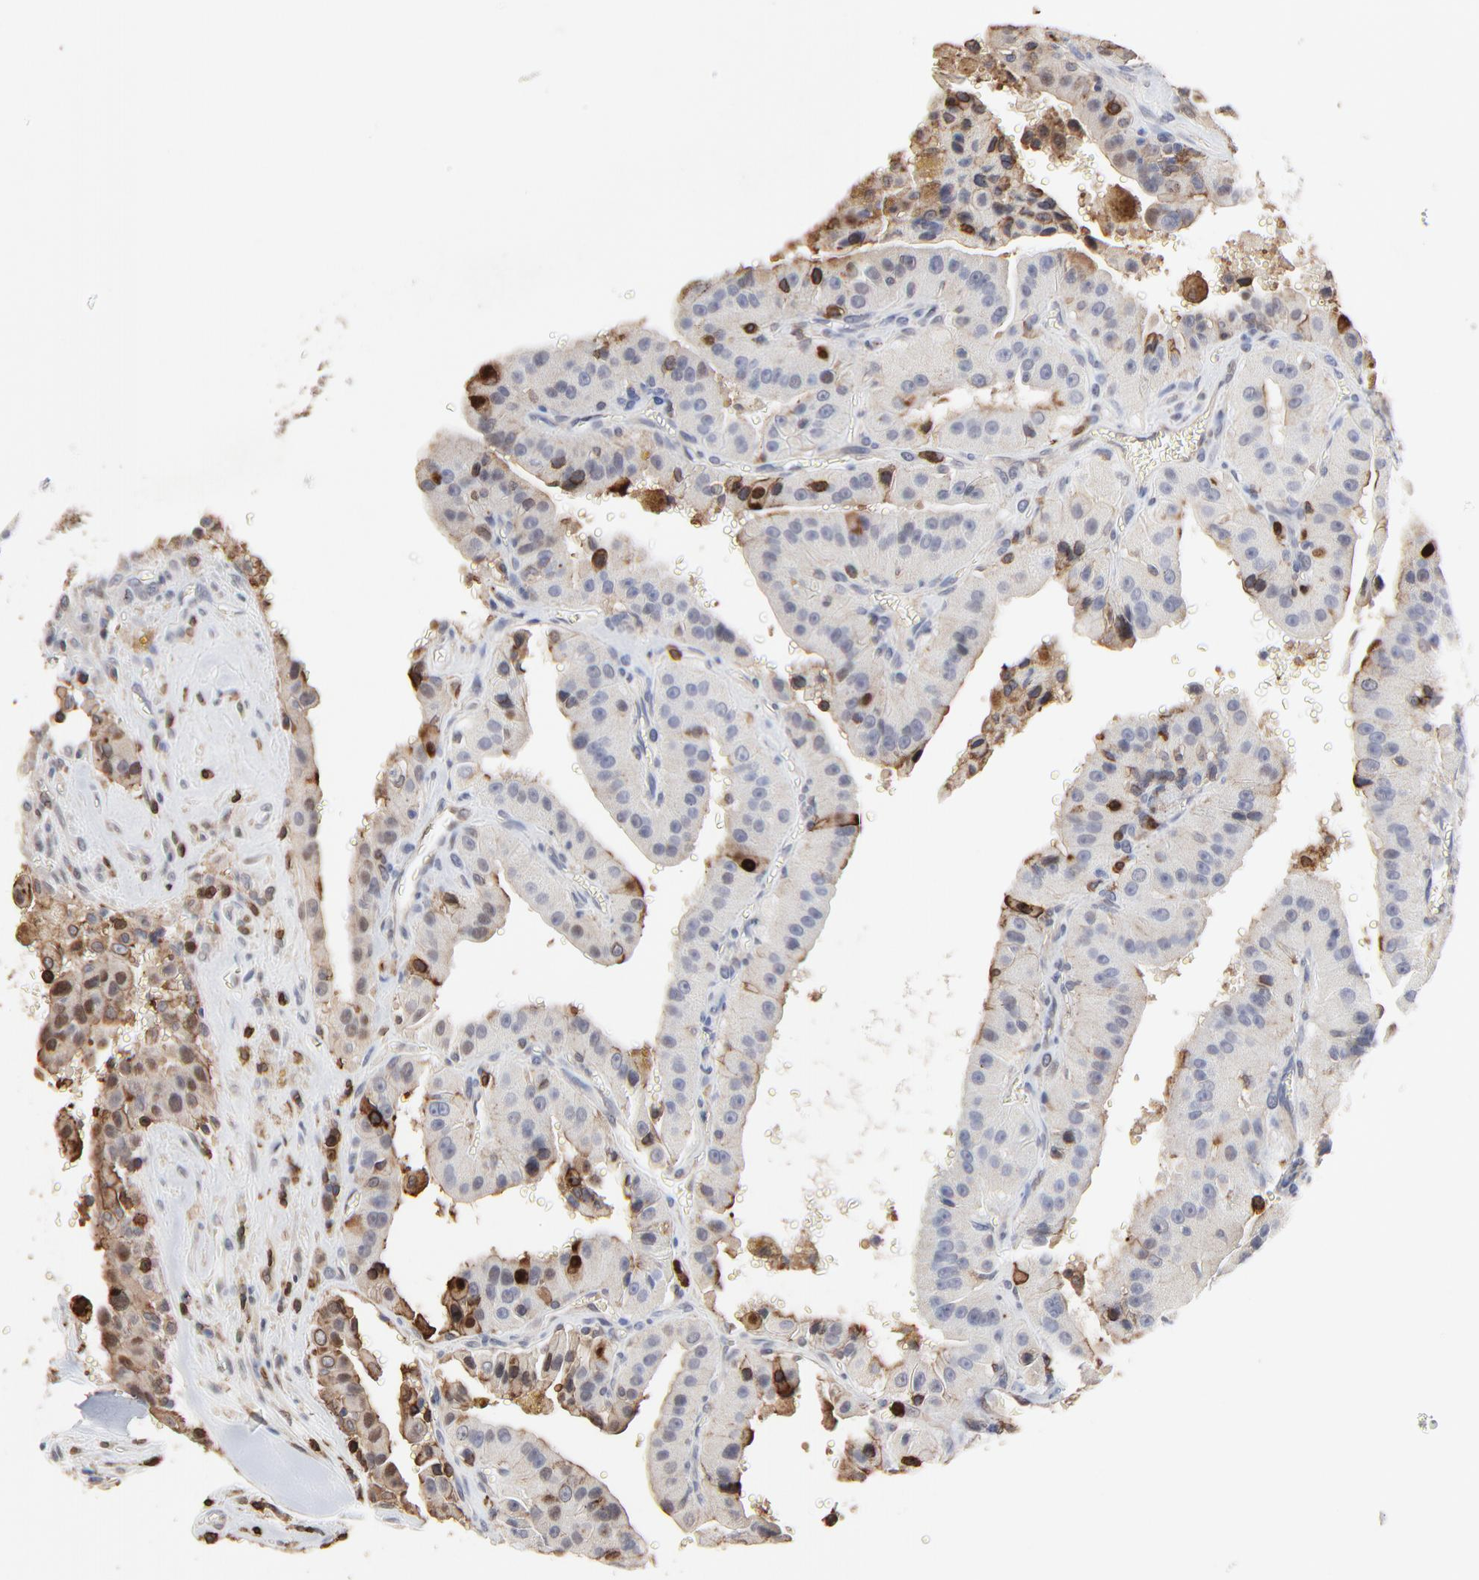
{"staining": {"intensity": "strong", "quantity": "<25%", "location": "cytoplasmic/membranous,nuclear"}, "tissue": "thyroid cancer", "cell_type": "Tumor cells", "image_type": "cancer", "snomed": [{"axis": "morphology", "description": "Carcinoma, NOS"}, {"axis": "topography", "description": "Thyroid gland"}], "caption": "Tumor cells demonstrate strong cytoplasmic/membranous and nuclear expression in about <25% of cells in thyroid cancer. The staining is performed using DAB (3,3'-diaminobenzidine) brown chromogen to label protein expression. The nuclei are counter-stained blue using hematoxylin.", "gene": "SLC6A14", "patient": {"sex": "male", "age": 76}}